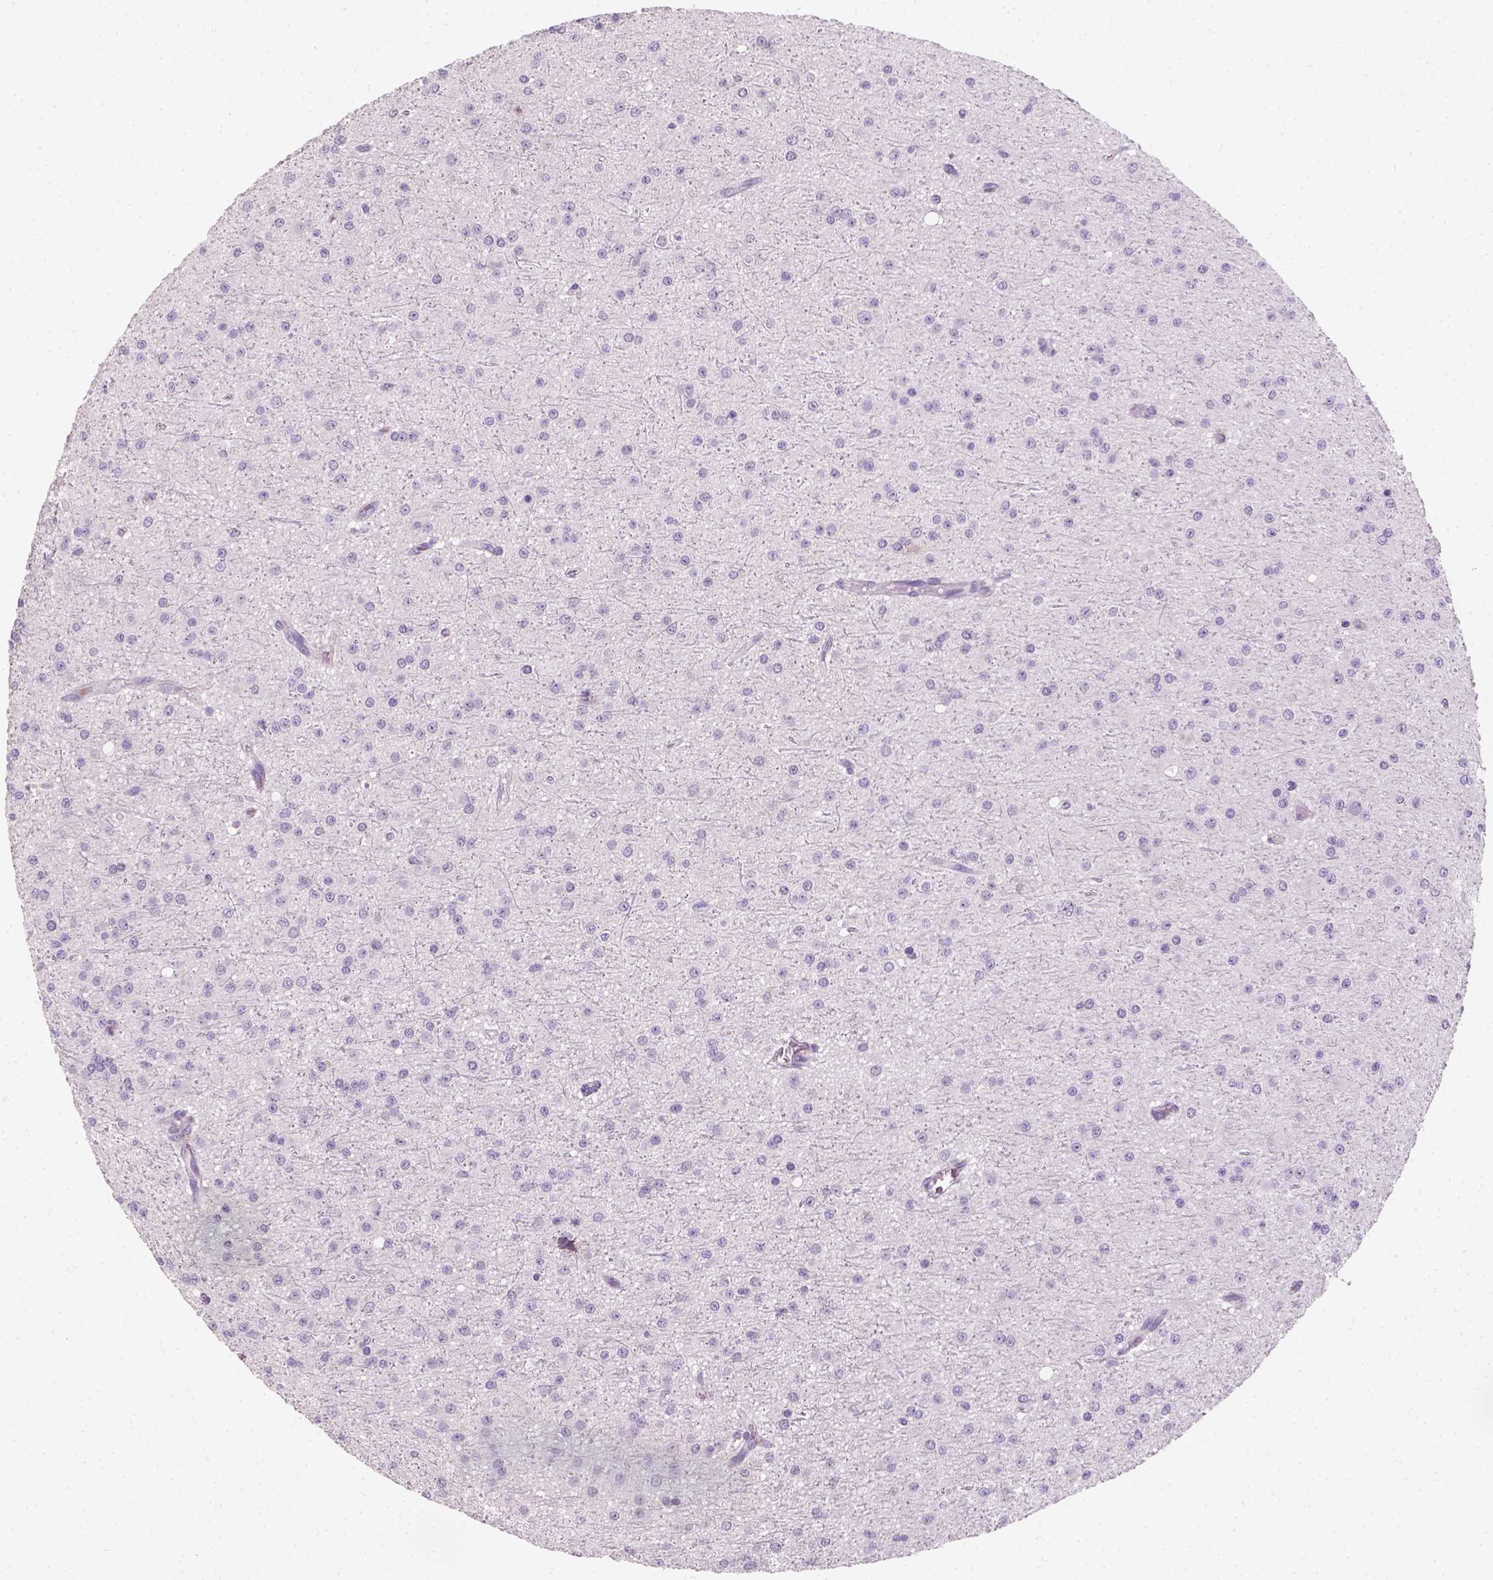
{"staining": {"intensity": "negative", "quantity": "none", "location": "none"}, "tissue": "glioma", "cell_type": "Tumor cells", "image_type": "cancer", "snomed": [{"axis": "morphology", "description": "Glioma, malignant, Low grade"}, {"axis": "topography", "description": "Brain"}], "caption": "DAB immunohistochemical staining of malignant low-grade glioma exhibits no significant expression in tumor cells.", "gene": "FAM163B", "patient": {"sex": "male", "age": 27}}